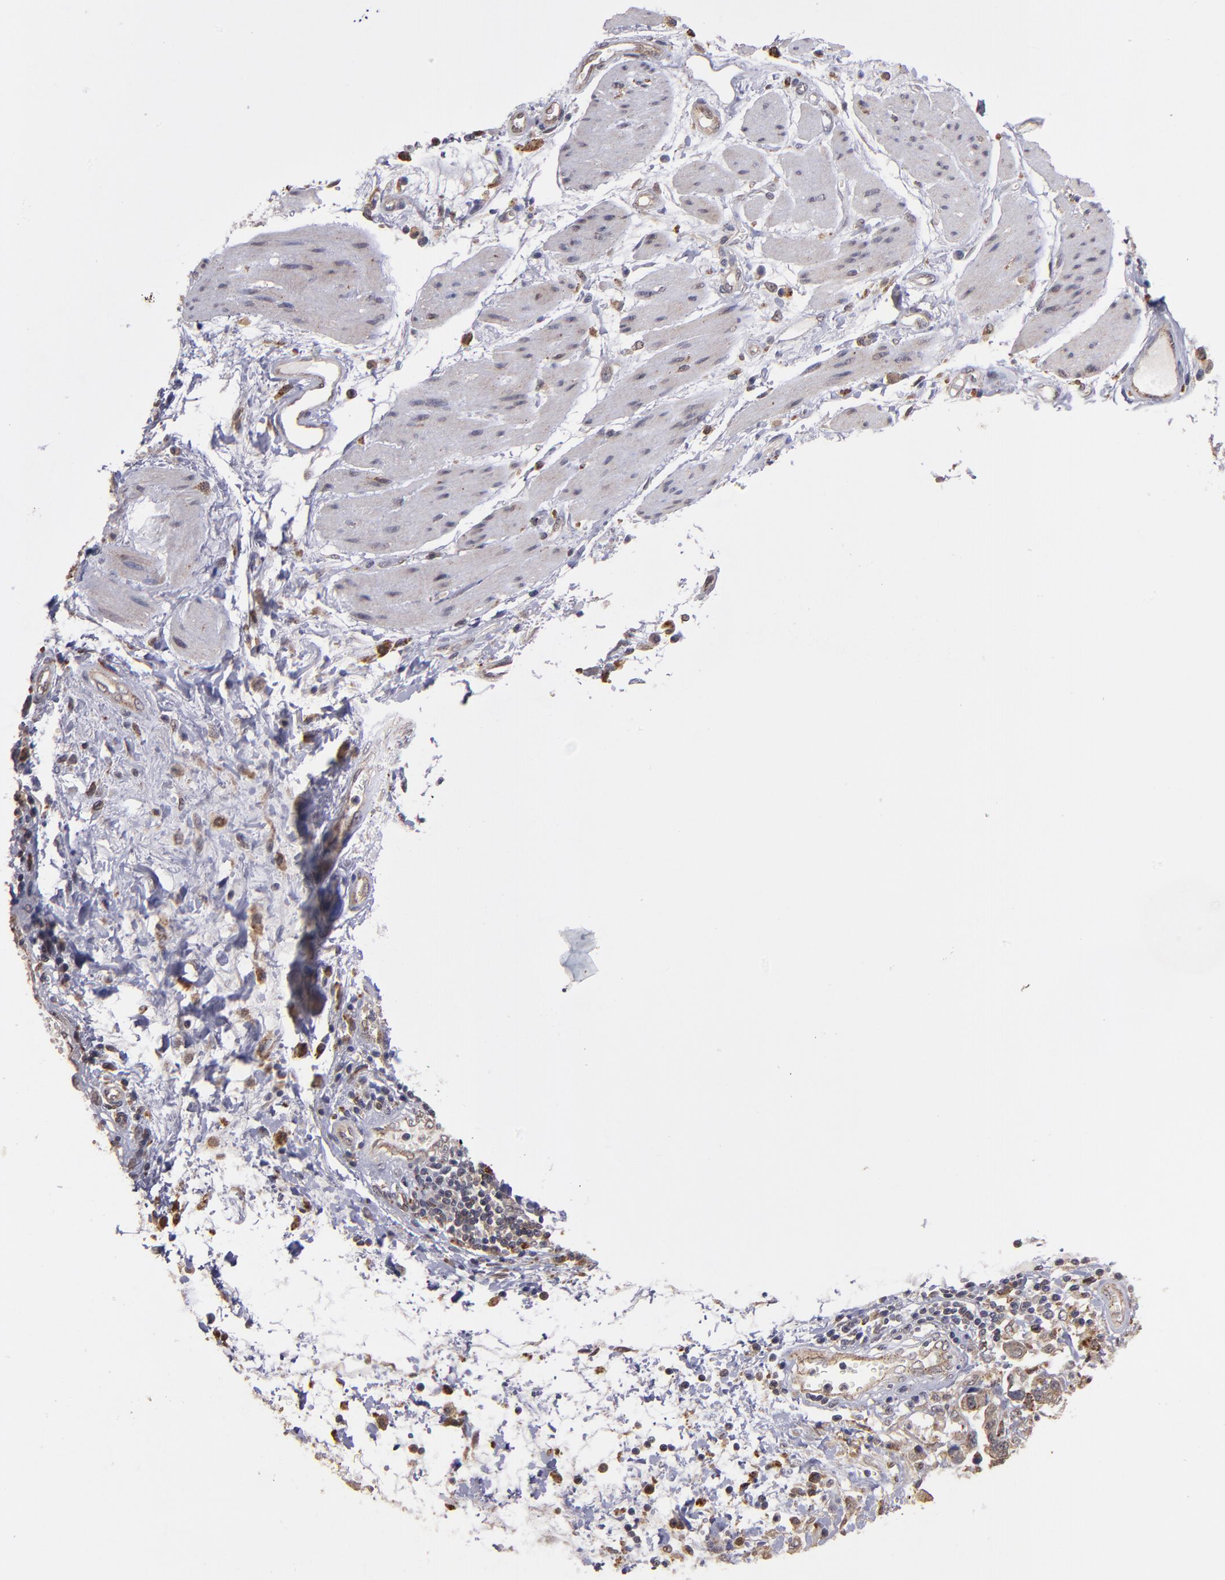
{"staining": {"intensity": "weak", "quantity": "25%-75%", "location": "cytoplasmic/membranous"}, "tissue": "stomach cancer", "cell_type": "Tumor cells", "image_type": "cancer", "snomed": [{"axis": "morphology", "description": "Adenocarcinoma, NOS"}, {"axis": "topography", "description": "Pancreas"}, {"axis": "topography", "description": "Stomach, upper"}], "caption": "Brown immunohistochemical staining in human stomach cancer (adenocarcinoma) demonstrates weak cytoplasmic/membranous staining in about 25%-75% of tumor cells.", "gene": "SIPA1L1", "patient": {"sex": "male", "age": 77}}